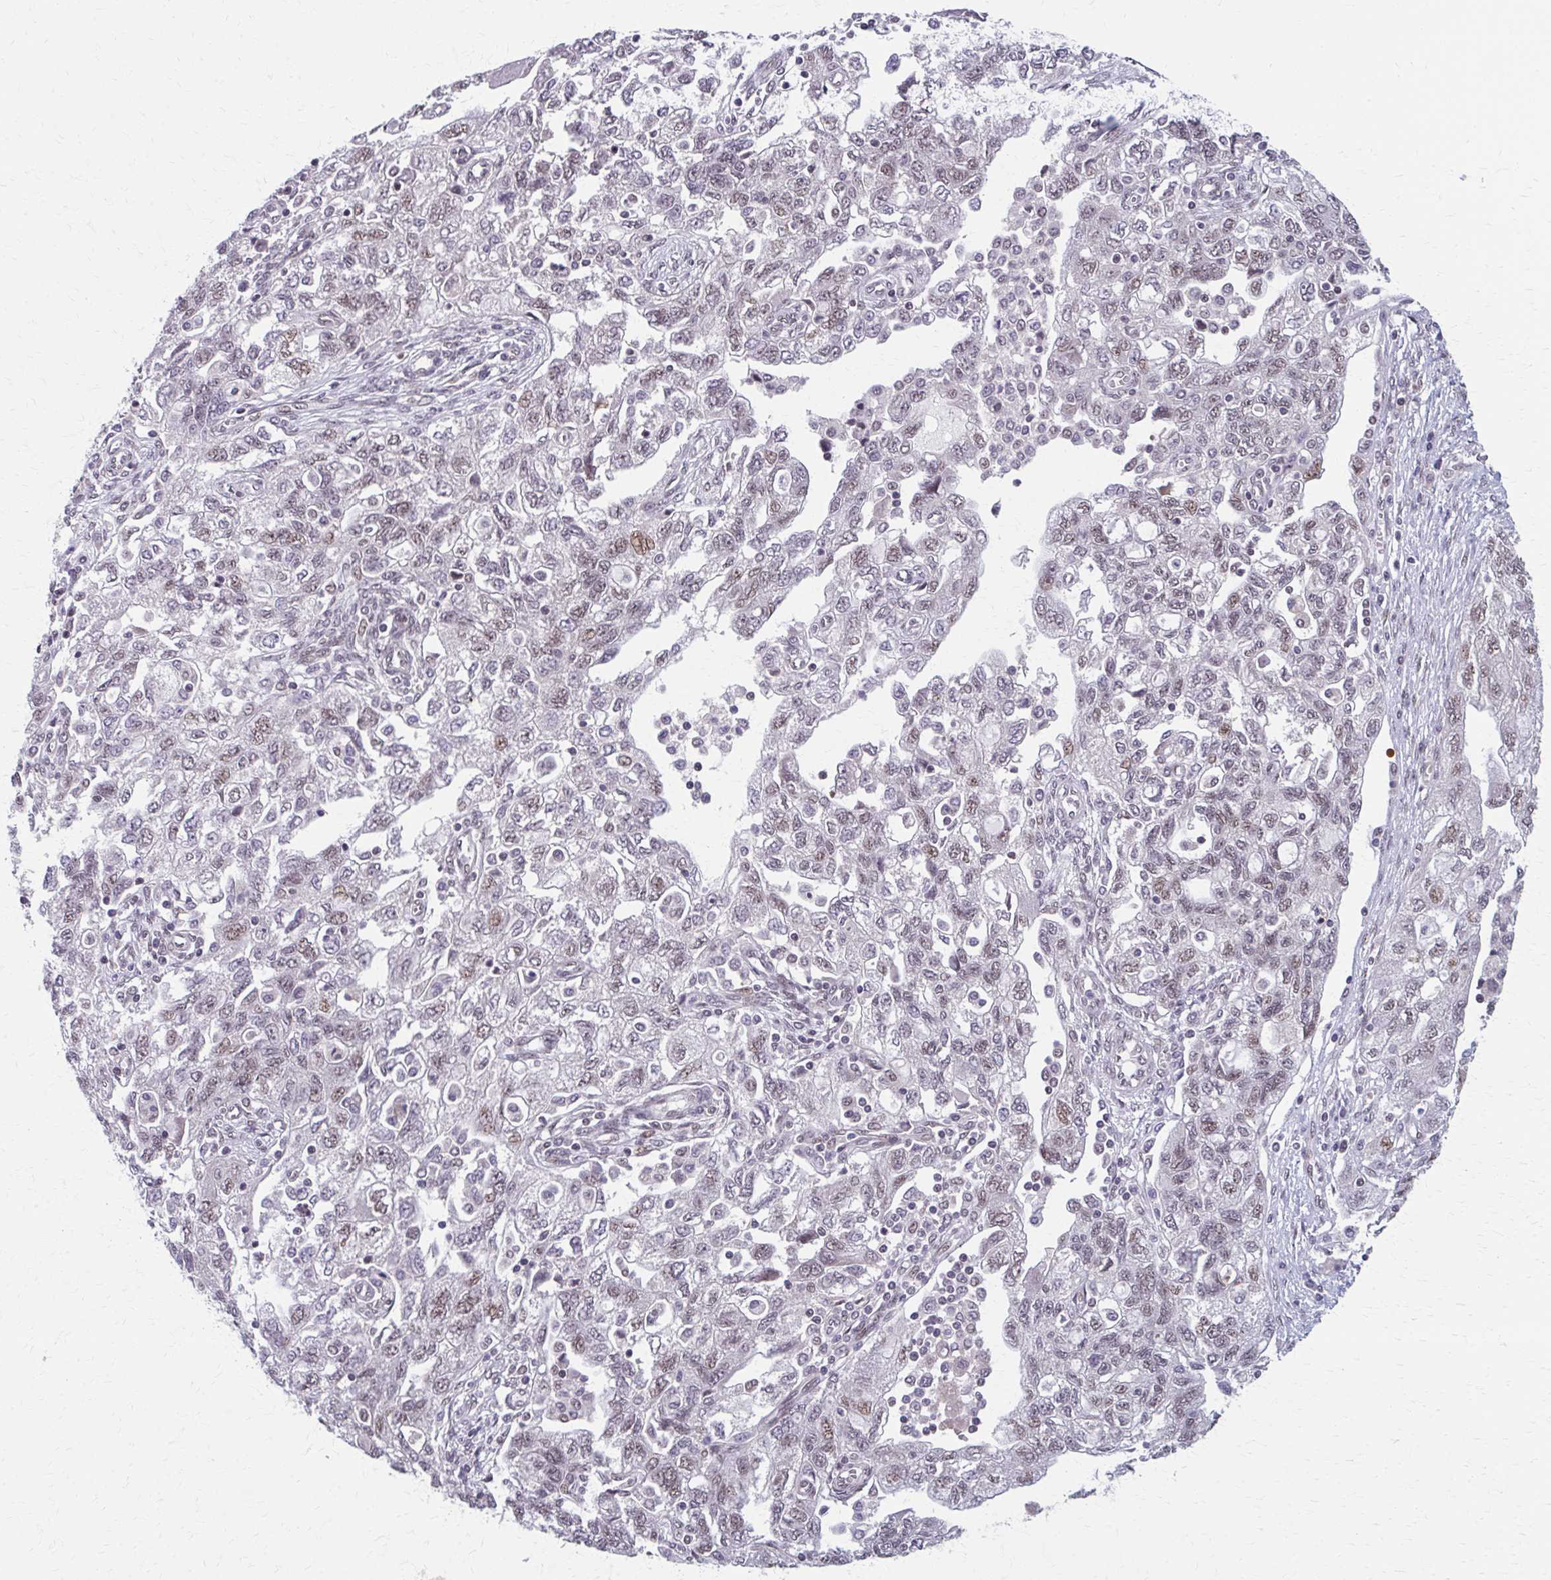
{"staining": {"intensity": "weak", "quantity": "<25%", "location": "nuclear"}, "tissue": "ovarian cancer", "cell_type": "Tumor cells", "image_type": "cancer", "snomed": [{"axis": "morphology", "description": "Carcinoma, NOS"}, {"axis": "morphology", "description": "Cystadenocarcinoma, serous, NOS"}, {"axis": "topography", "description": "Ovary"}], "caption": "This is a photomicrograph of immunohistochemistry staining of serous cystadenocarcinoma (ovarian), which shows no expression in tumor cells.", "gene": "SETBP1", "patient": {"sex": "female", "age": 69}}